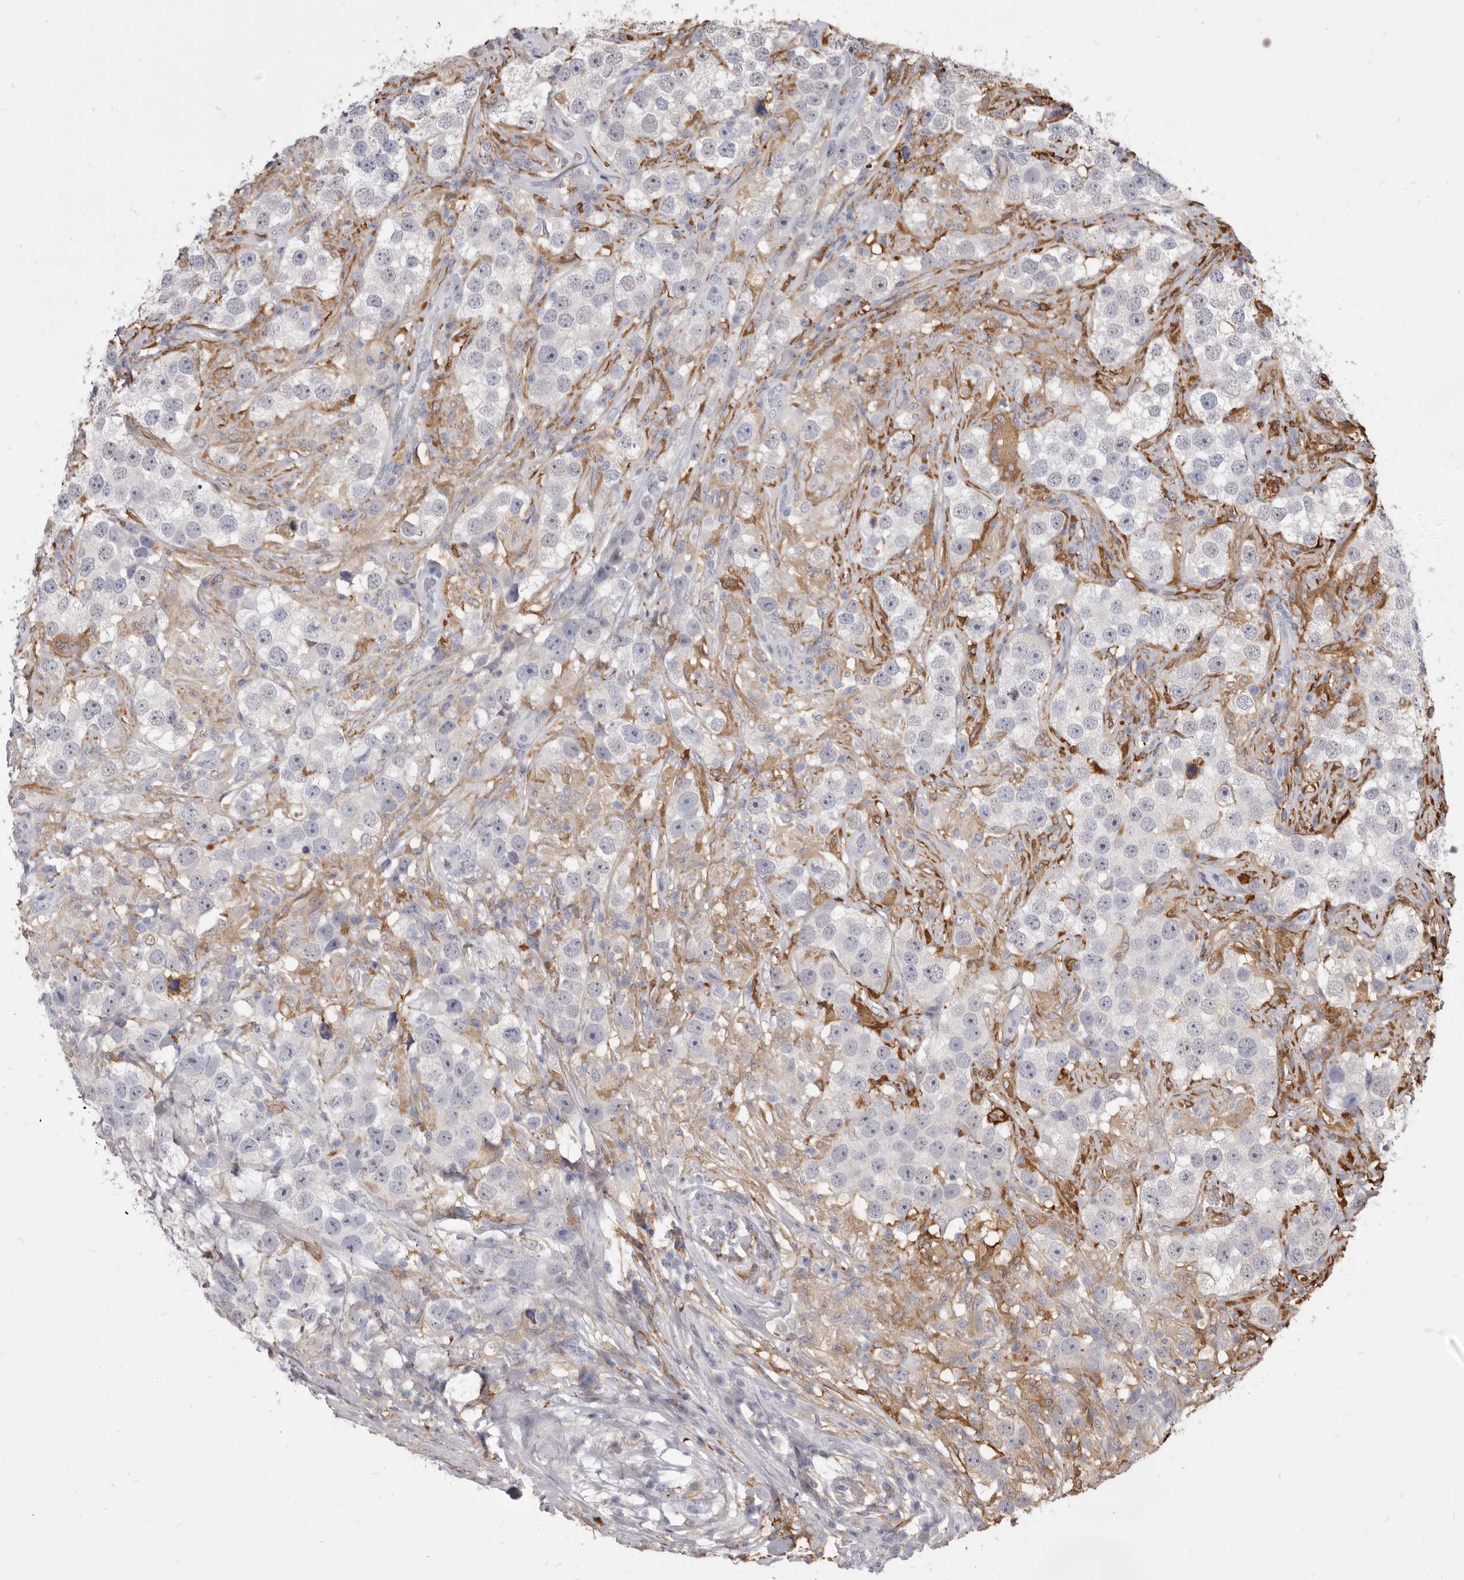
{"staining": {"intensity": "negative", "quantity": "none", "location": "none"}, "tissue": "testis cancer", "cell_type": "Tumor cells", "image_type": "cancer", "snomed": [{"axis": "morphology", "description": "Seminoma, NOS"}, {"axis": "topography", "description": "Testis"}], "caption": "High magnification brightfield microscopy of seminoma (testis) stained with DAB (3,3'-diaminobenzidine) (brown) and counterstained with hematoxylin (blue): tumor cells show no significant positivity.", "gene": "VPS45", "patient": {"sex": "male", "age": 49}}